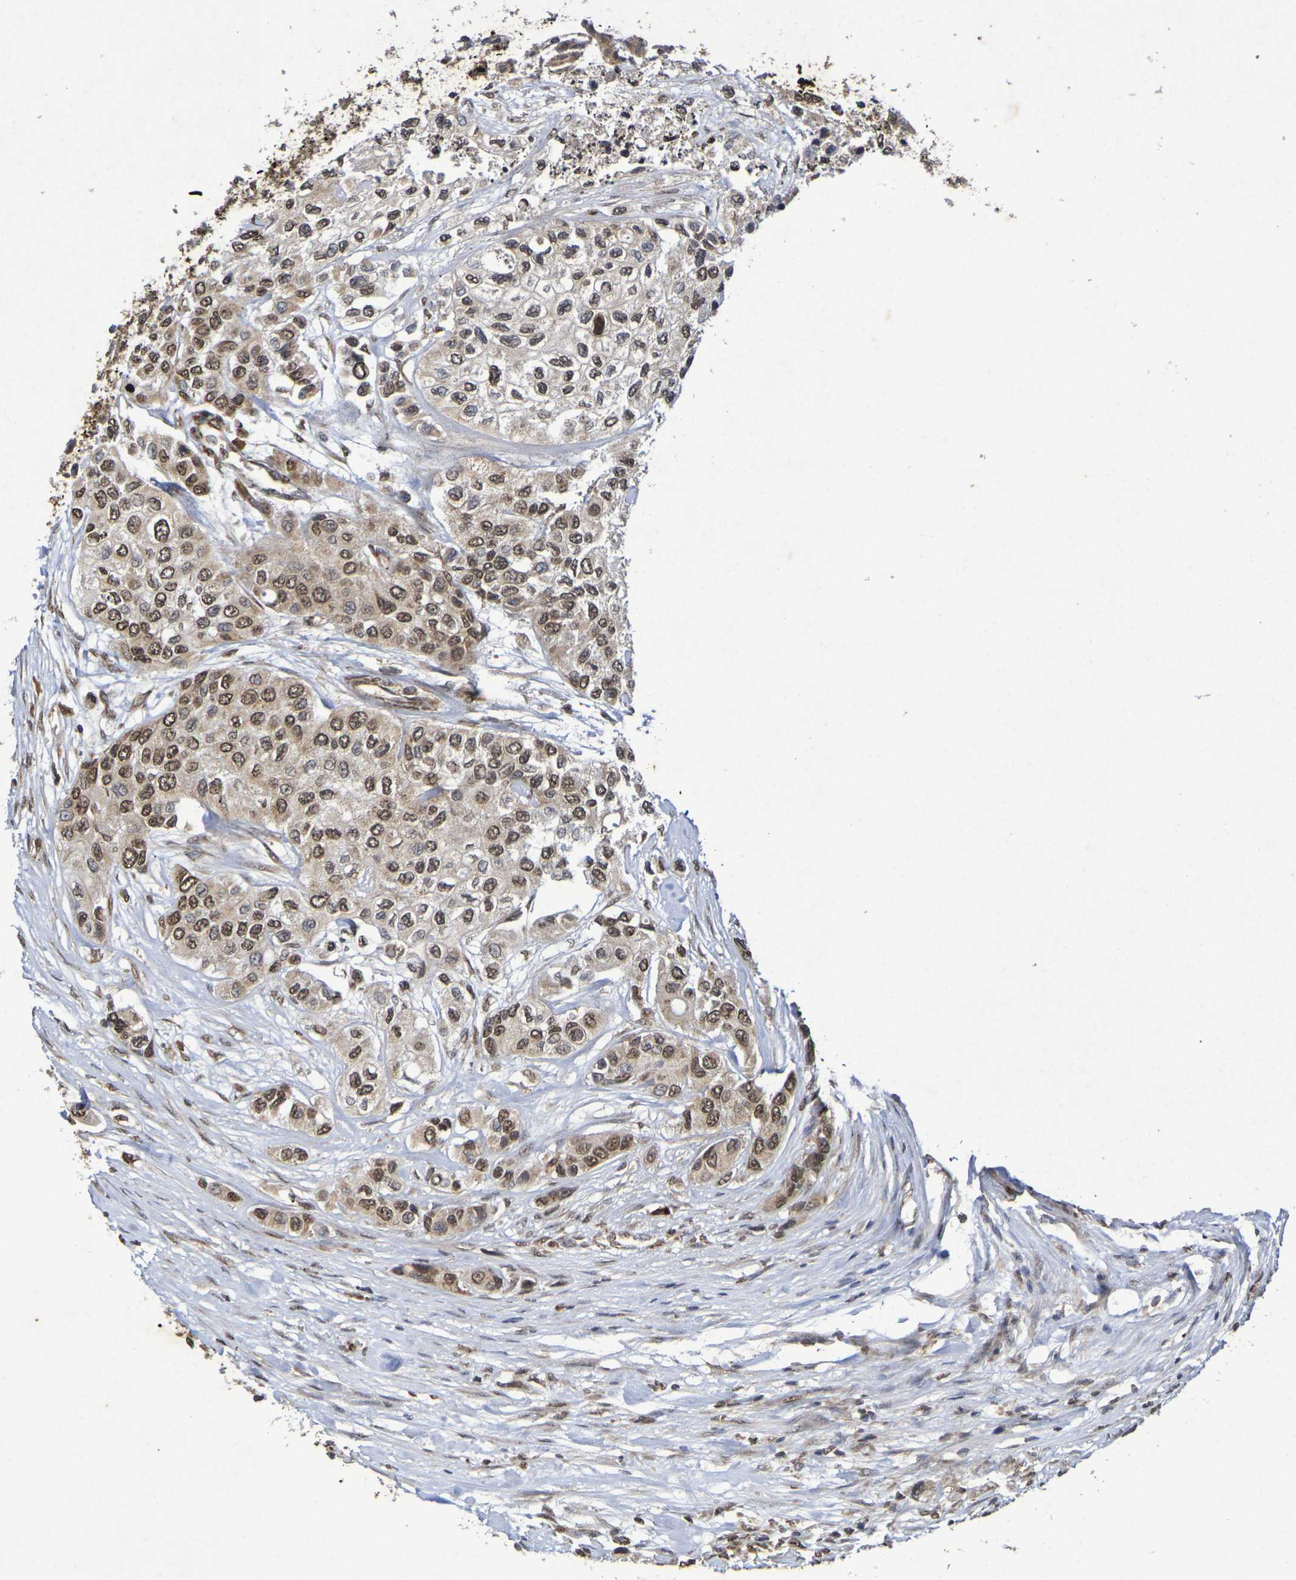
{"staining": {"intensity": "moderate", "quantity": ">75%", "location": "cytoplasmic/membranous,nuclear"}, "tissue": "urothelial cancer", "cell_type": "Tumor cells", "image_type": "cancer", "snomed": [{"axis": "morphology", "description": "Urothelial carcinoma, High grade"}, {"axis": "topography", "description": "Urinary bladder"}], "caption": "Immunohistochemistry of urothelial cancer displays medium levels of moderate cytoplasmic/membranous and nuclear expression in approximately >75% of tumor cells.", "gene": "GUCY1A2", "patient": {"sex": "female", "age": 56}}